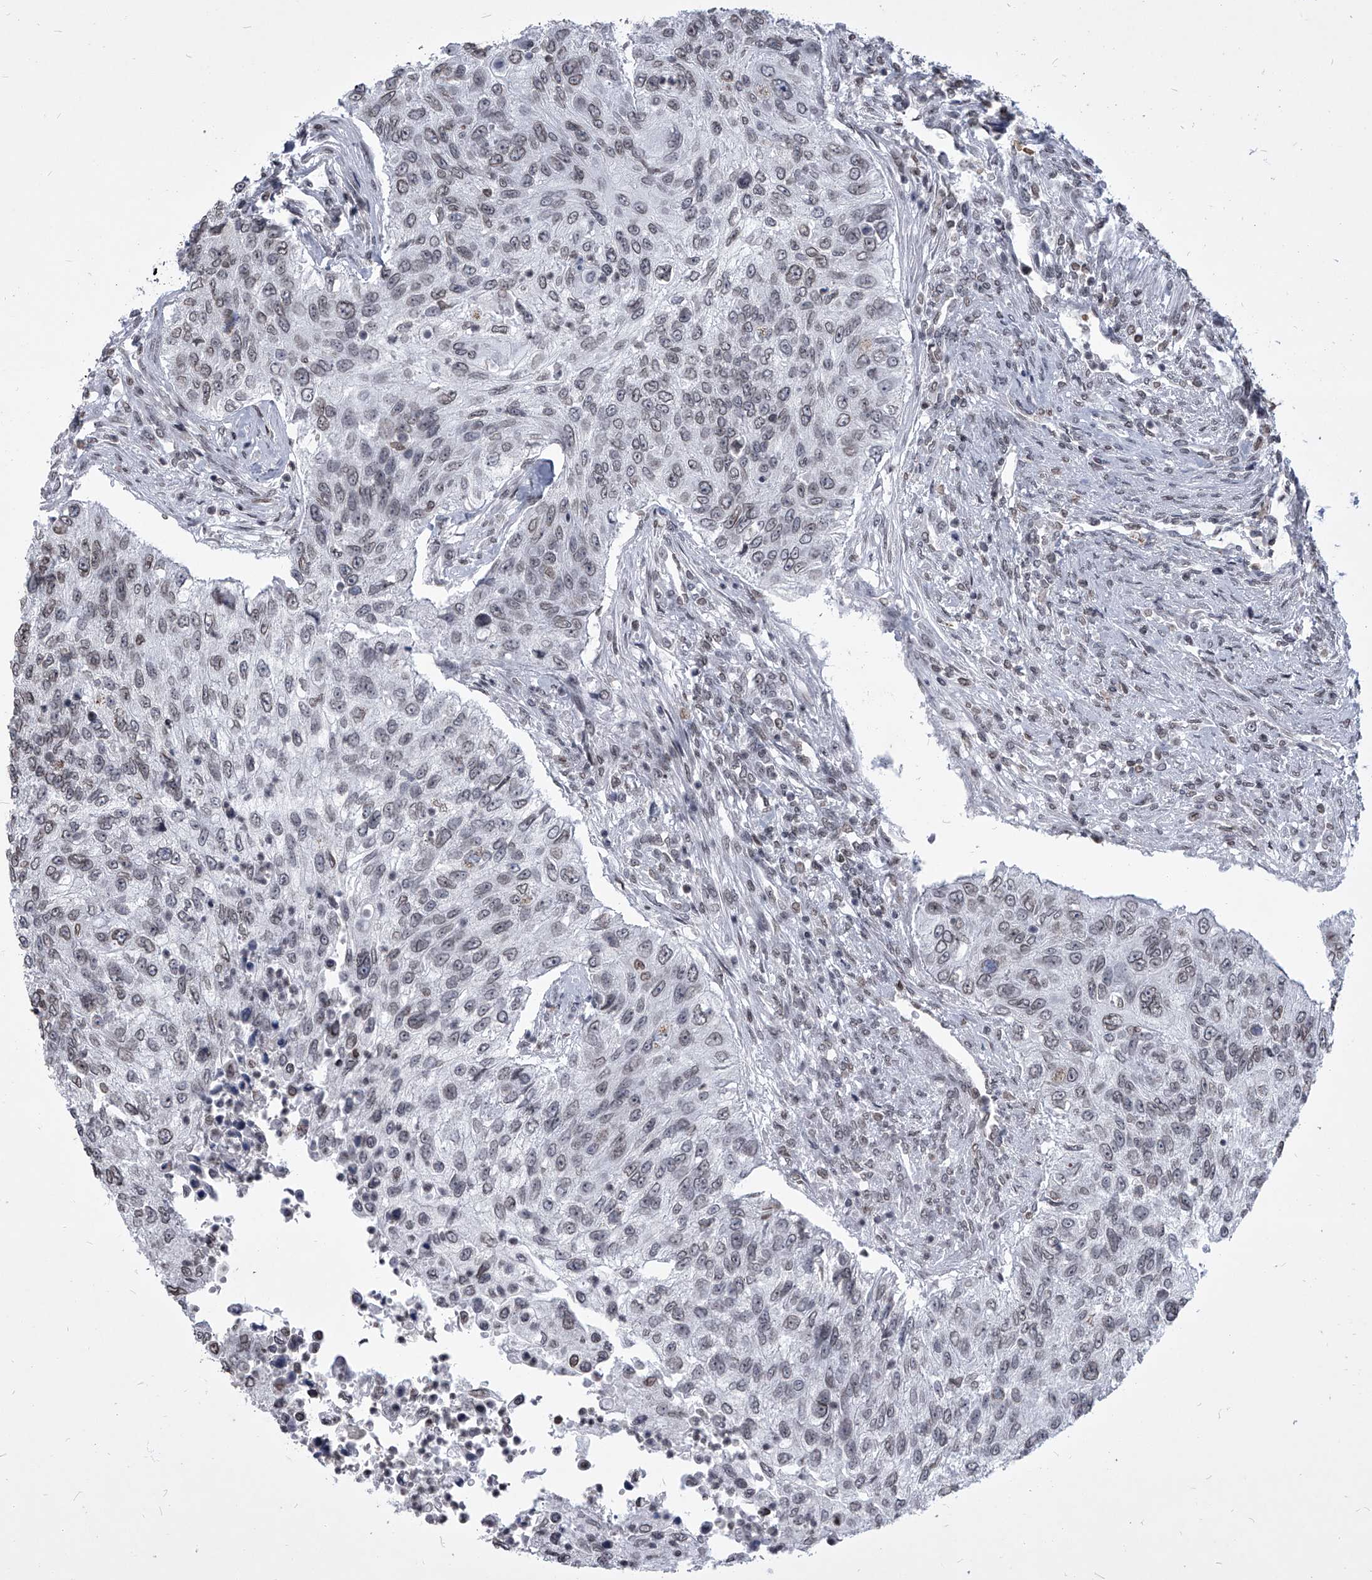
{"staining": {"intensity": "negative", "quantity": "none", "location": "none"}, "tissue": "urothelial cancer", "cell_type": "Tumor cells", "image_type": "cancer", "snomed": [{"axis": "morphology", "description": "Urothelial carcinoma, High grade"}, {"axis": "topography", "description": "Urinary bladder"}], "caption": "Immunohistochemistry (IHC) image of neoplastic tissue: human high-grade urothelial carcinoma stained with DAB shows no significant protein positivity in tumor cells.", "gene": "PPIL4", "patient": {"sex": "female", "age": 60}}